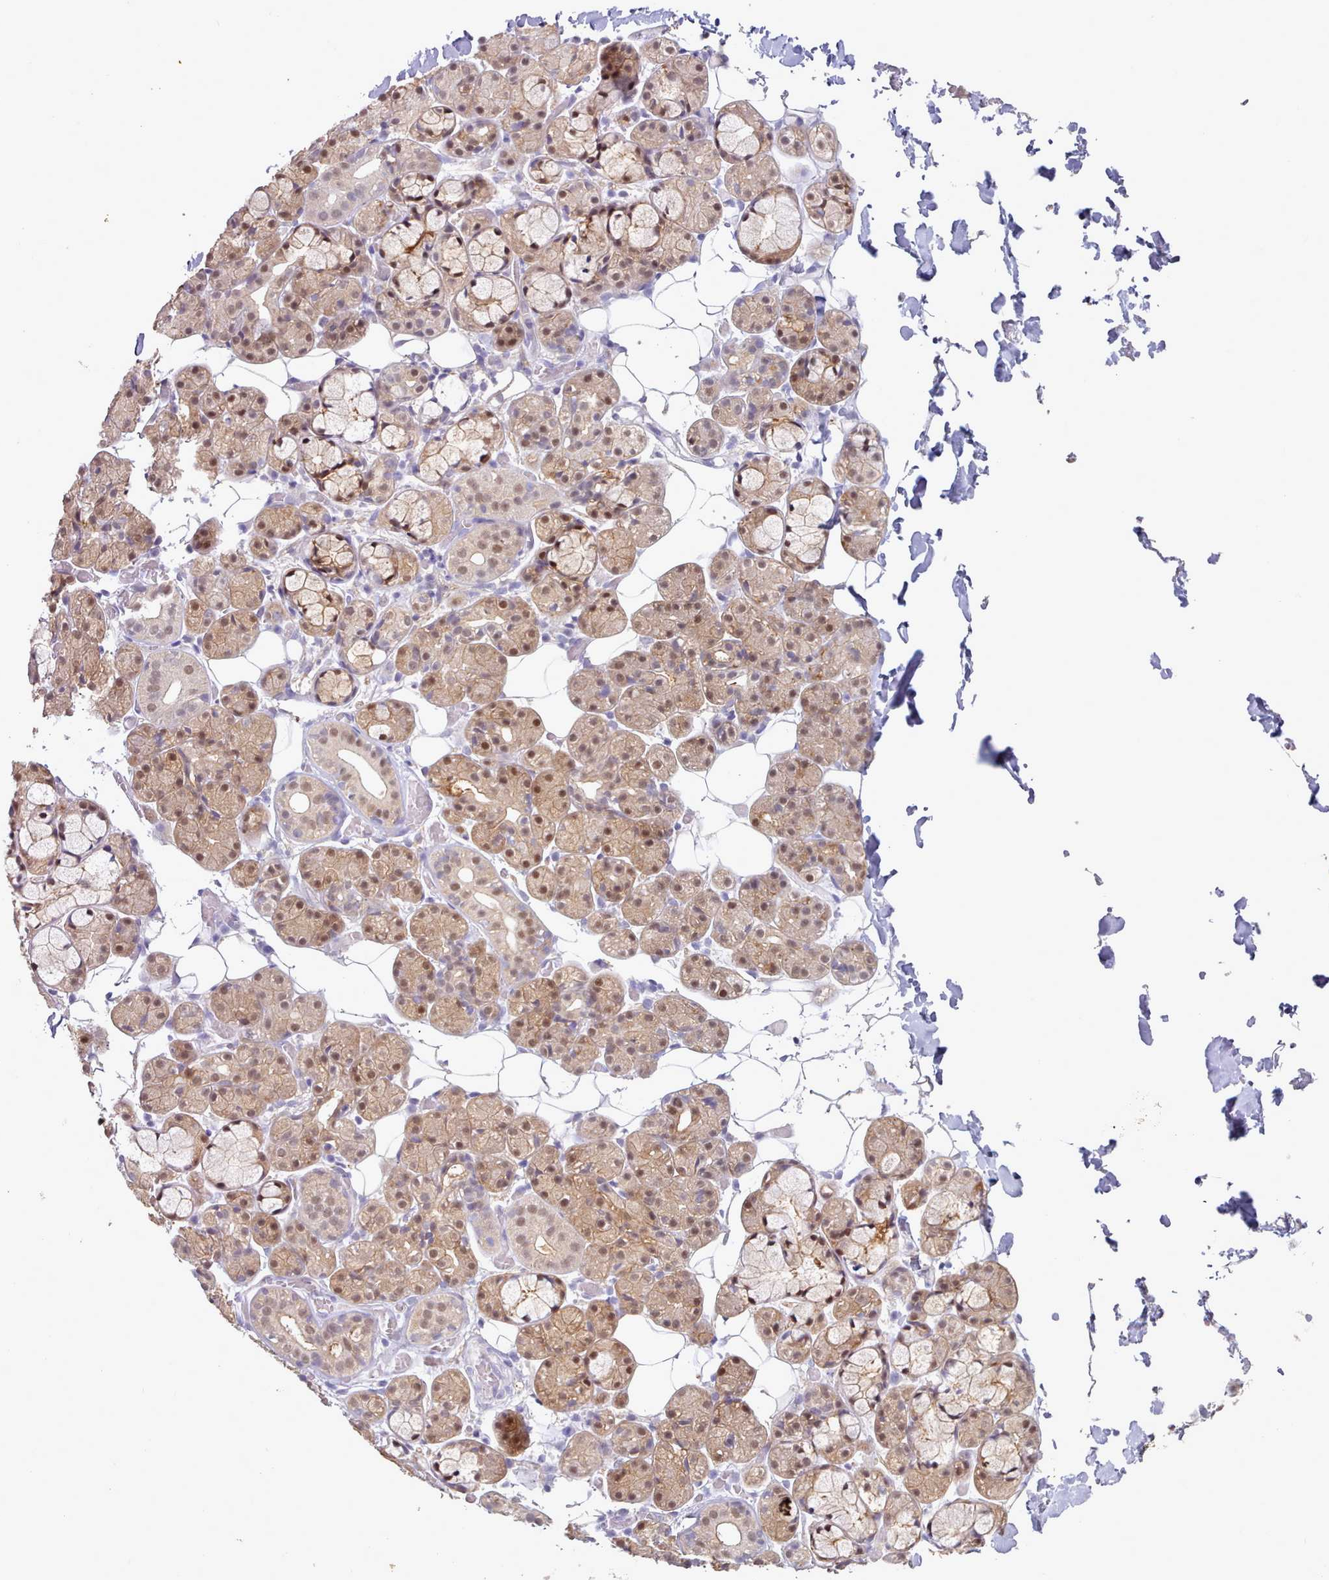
{"staining": {"intensity": "moderate", "quantity": ">75%", "location": "cytoplasmic/membranous,nuclear"}, "tissue": "salivary gland", "cell_type": "Glandular cells", "image_type": "normal", "snomed": [{"axis": "morphology", "description": "Normal tissue, NOS"}, {"axis": "topography", "description": "Salivary gland"}], "caption": "Protein staining reveals moderate cytoplasmic/membranous,nuclear positivity in approximately >75% of glandular cells in normal salivary gland.", "gene": "CES3", "patient": {"sex": "male", "age": 63}}